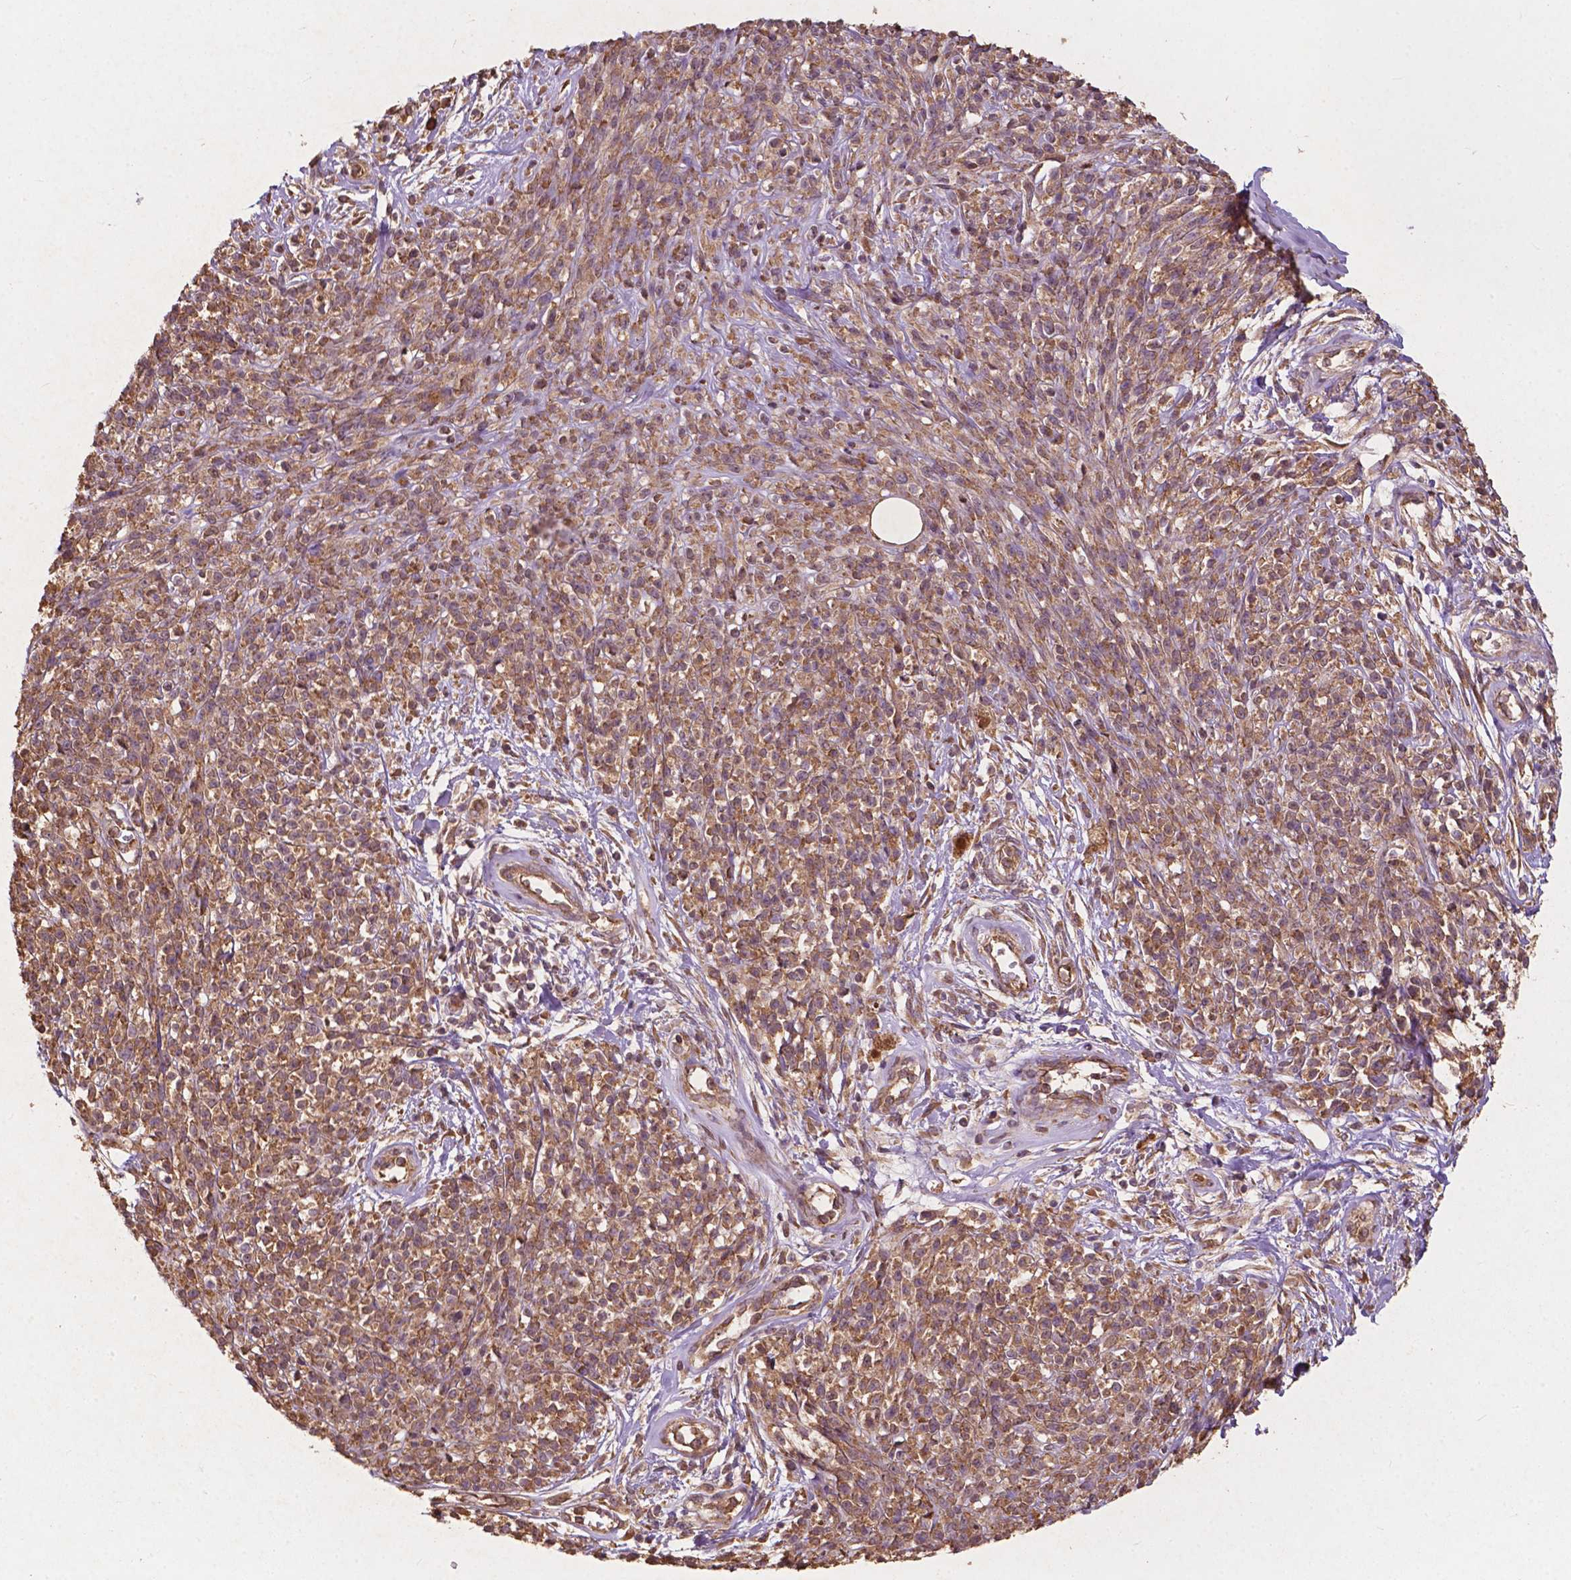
{"staining": {"intensity": "moderate", "quantity": ">75%", "location": "cytoplasmic/membranous"}, "tissue": "melanoma", "cell_type": "Tumor cells", "image_type": "cancer", "snomed": [{"axis": "morphology", "description": "Malignant melanoma, NOS"}, {"axis": "topography", "description": "Skin"}, {"axis": "topography", "description": "Skin of trunk"}], "caption": "Melanoma stained for a protein reveals moderate cytoplasmic/membranous positivity in tumor cells.", "gene": "G3BP1", "patient": {"sex": "male", "age": 74}}